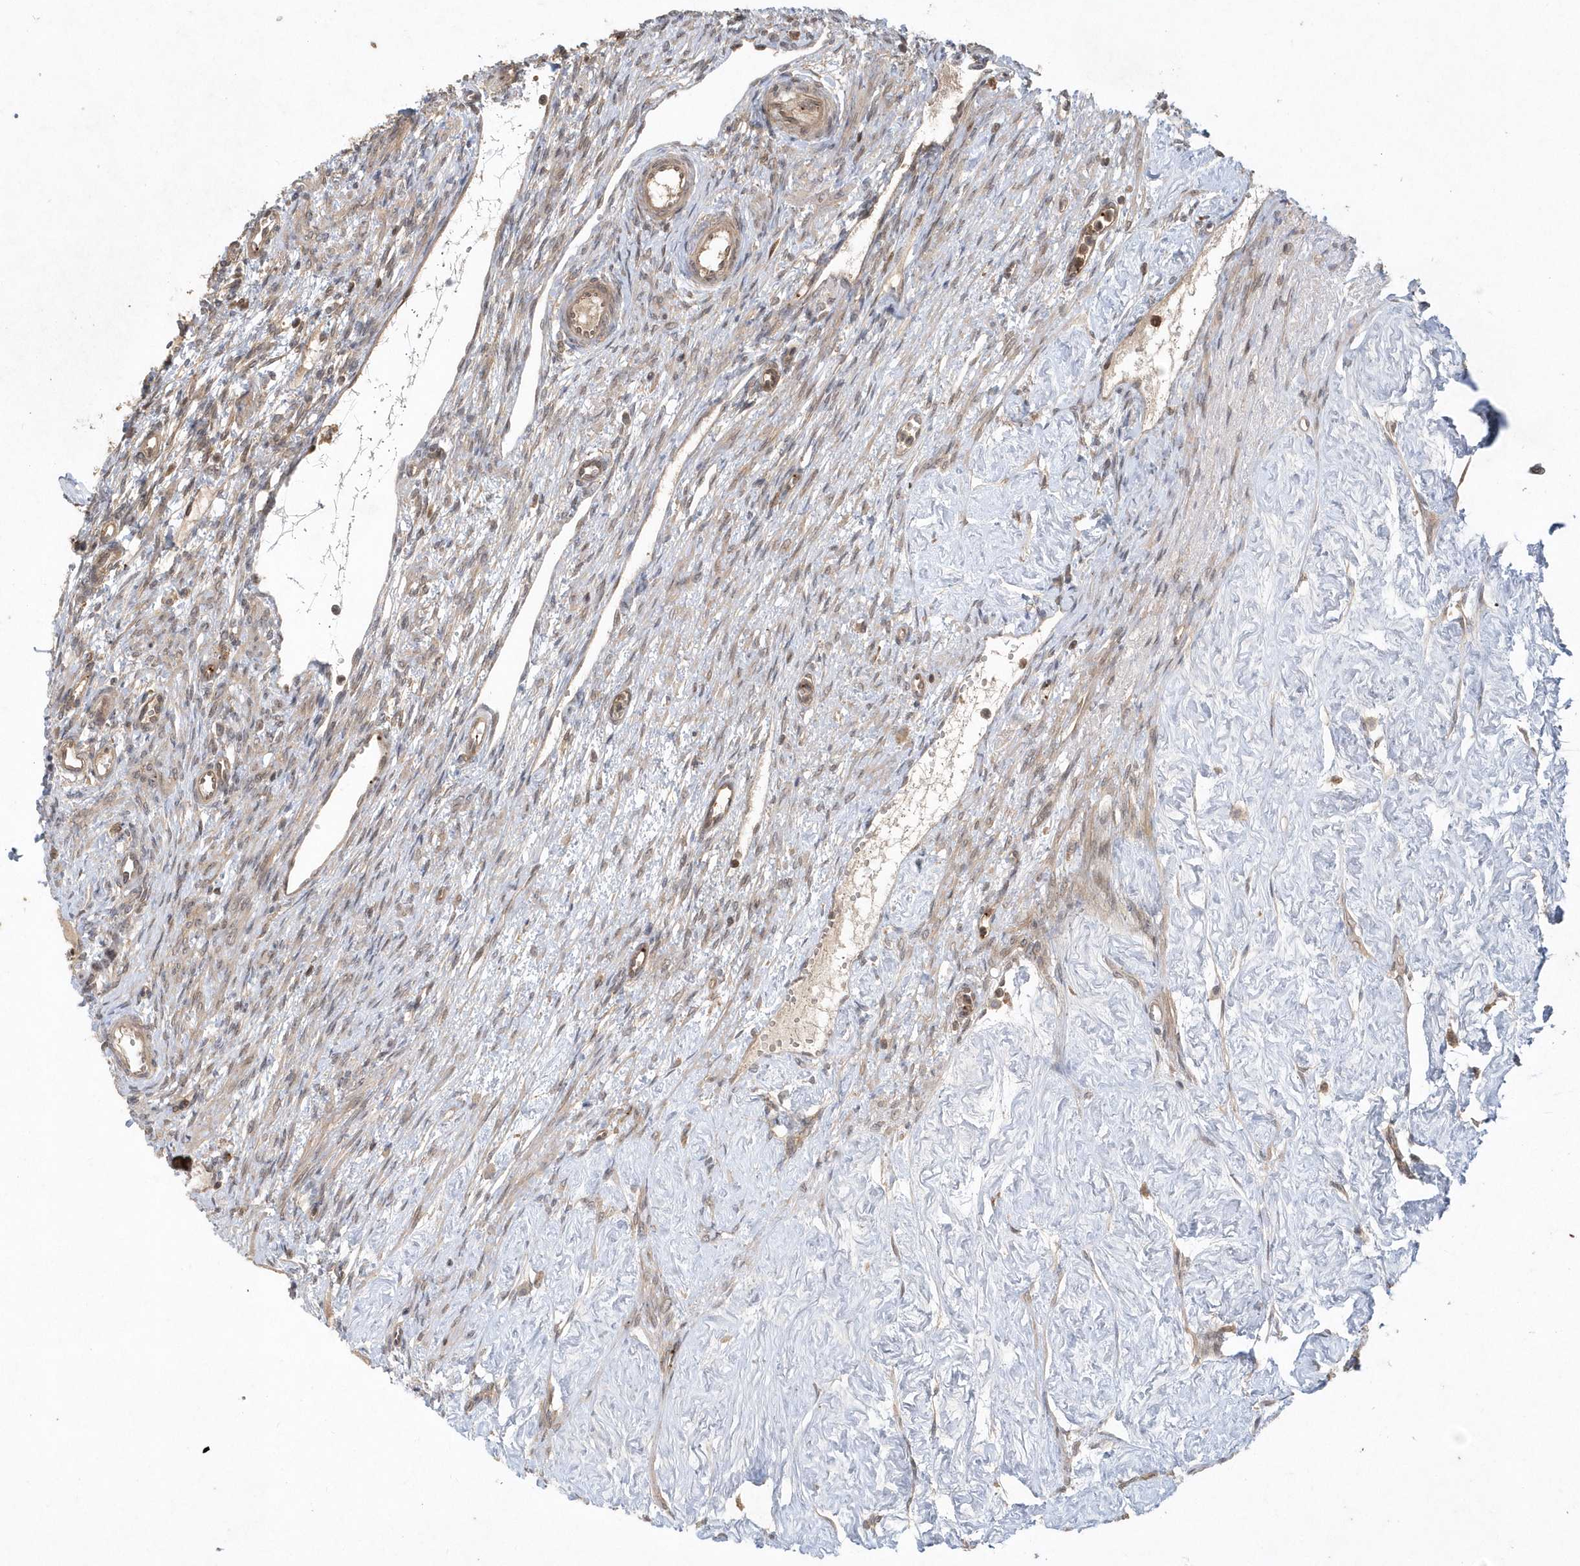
{"staining": {"intensity": "weak", "quantity": "<25%", "location": "nuclear"}, "tissue": "ovary", "cell_type": "Ovarian stroma cells", "image_type": "normal", "snomed": [{"axis": "morphology", "description": "Normal tissue, NOS"}, {"axis": "morphology", "description": "Cyst, NOS"}, {"axis": "topography", "description": "Ovary"}], "caption": "High power microscopy image of an immunohistochemistry image of benign ovary, revealing no significant positivity in ovarian stroma cells. (DAB (3,3'-diaminobenzidine) immunohistochemistry (IHC), high magnification).", "gene": "ACYP1", "patient": {"sex": "female", "age": 33}}